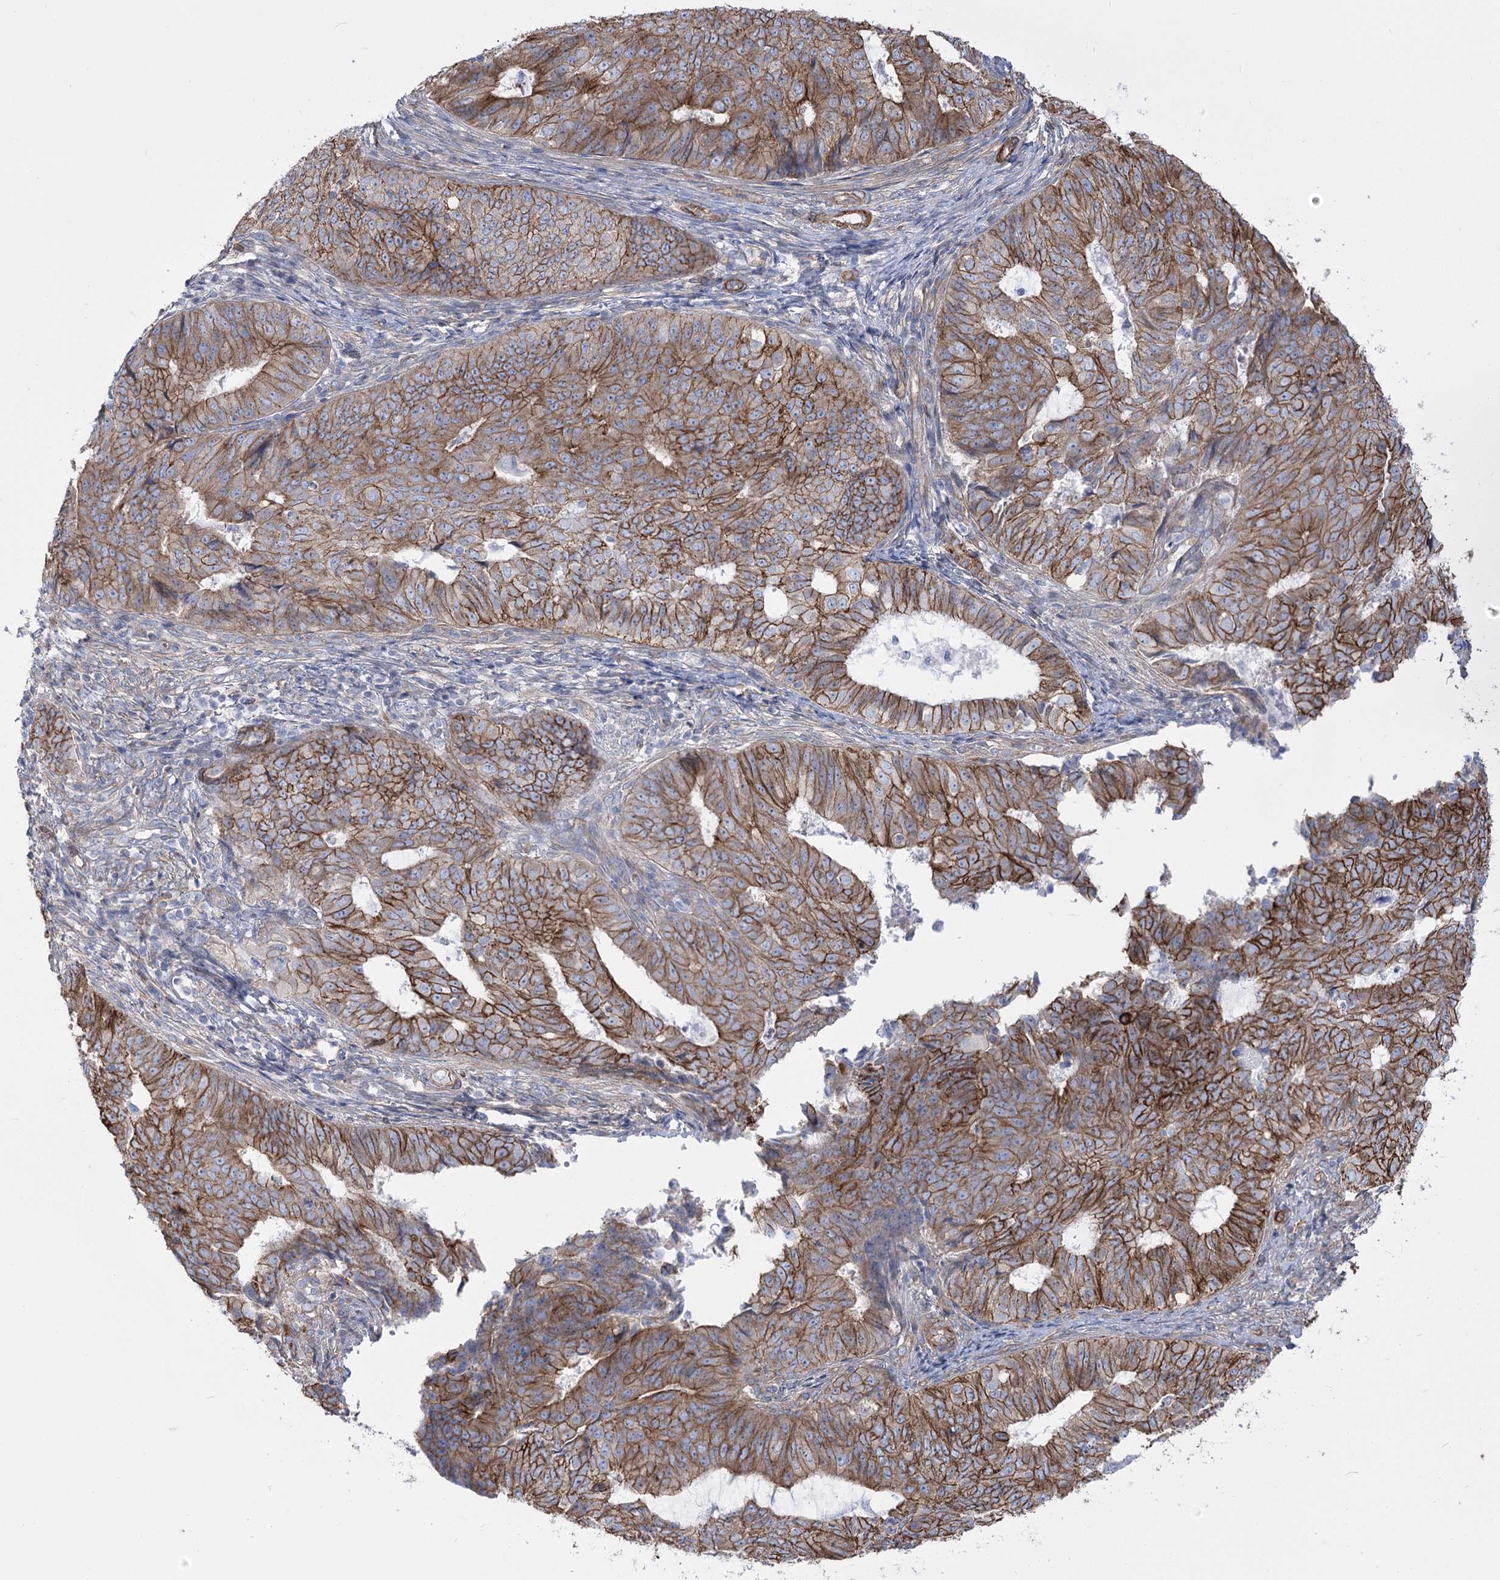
{"staining": {"intensity": "moderate", "quantity": ">75%", "location": "cytoplasmic/membranous"}, "tissue": "endometrial cancer", "cell_type": "Tumor cells", "image_type": "cancer", "snomed": [{"axis": "morphology", "description": "Adenocarcinoma, NOS"}, {"axis": "topography", "description": "Endometrium"}], "caption": "A medium amount of moderate cytoplasmic/membranous staining is appreciated in about >75% of tumor cells in endometrial cancer (adenocarcinoma) tissue.", "gene": "PLEKHA5", "patient": {"sex": "female", "age": 32}}